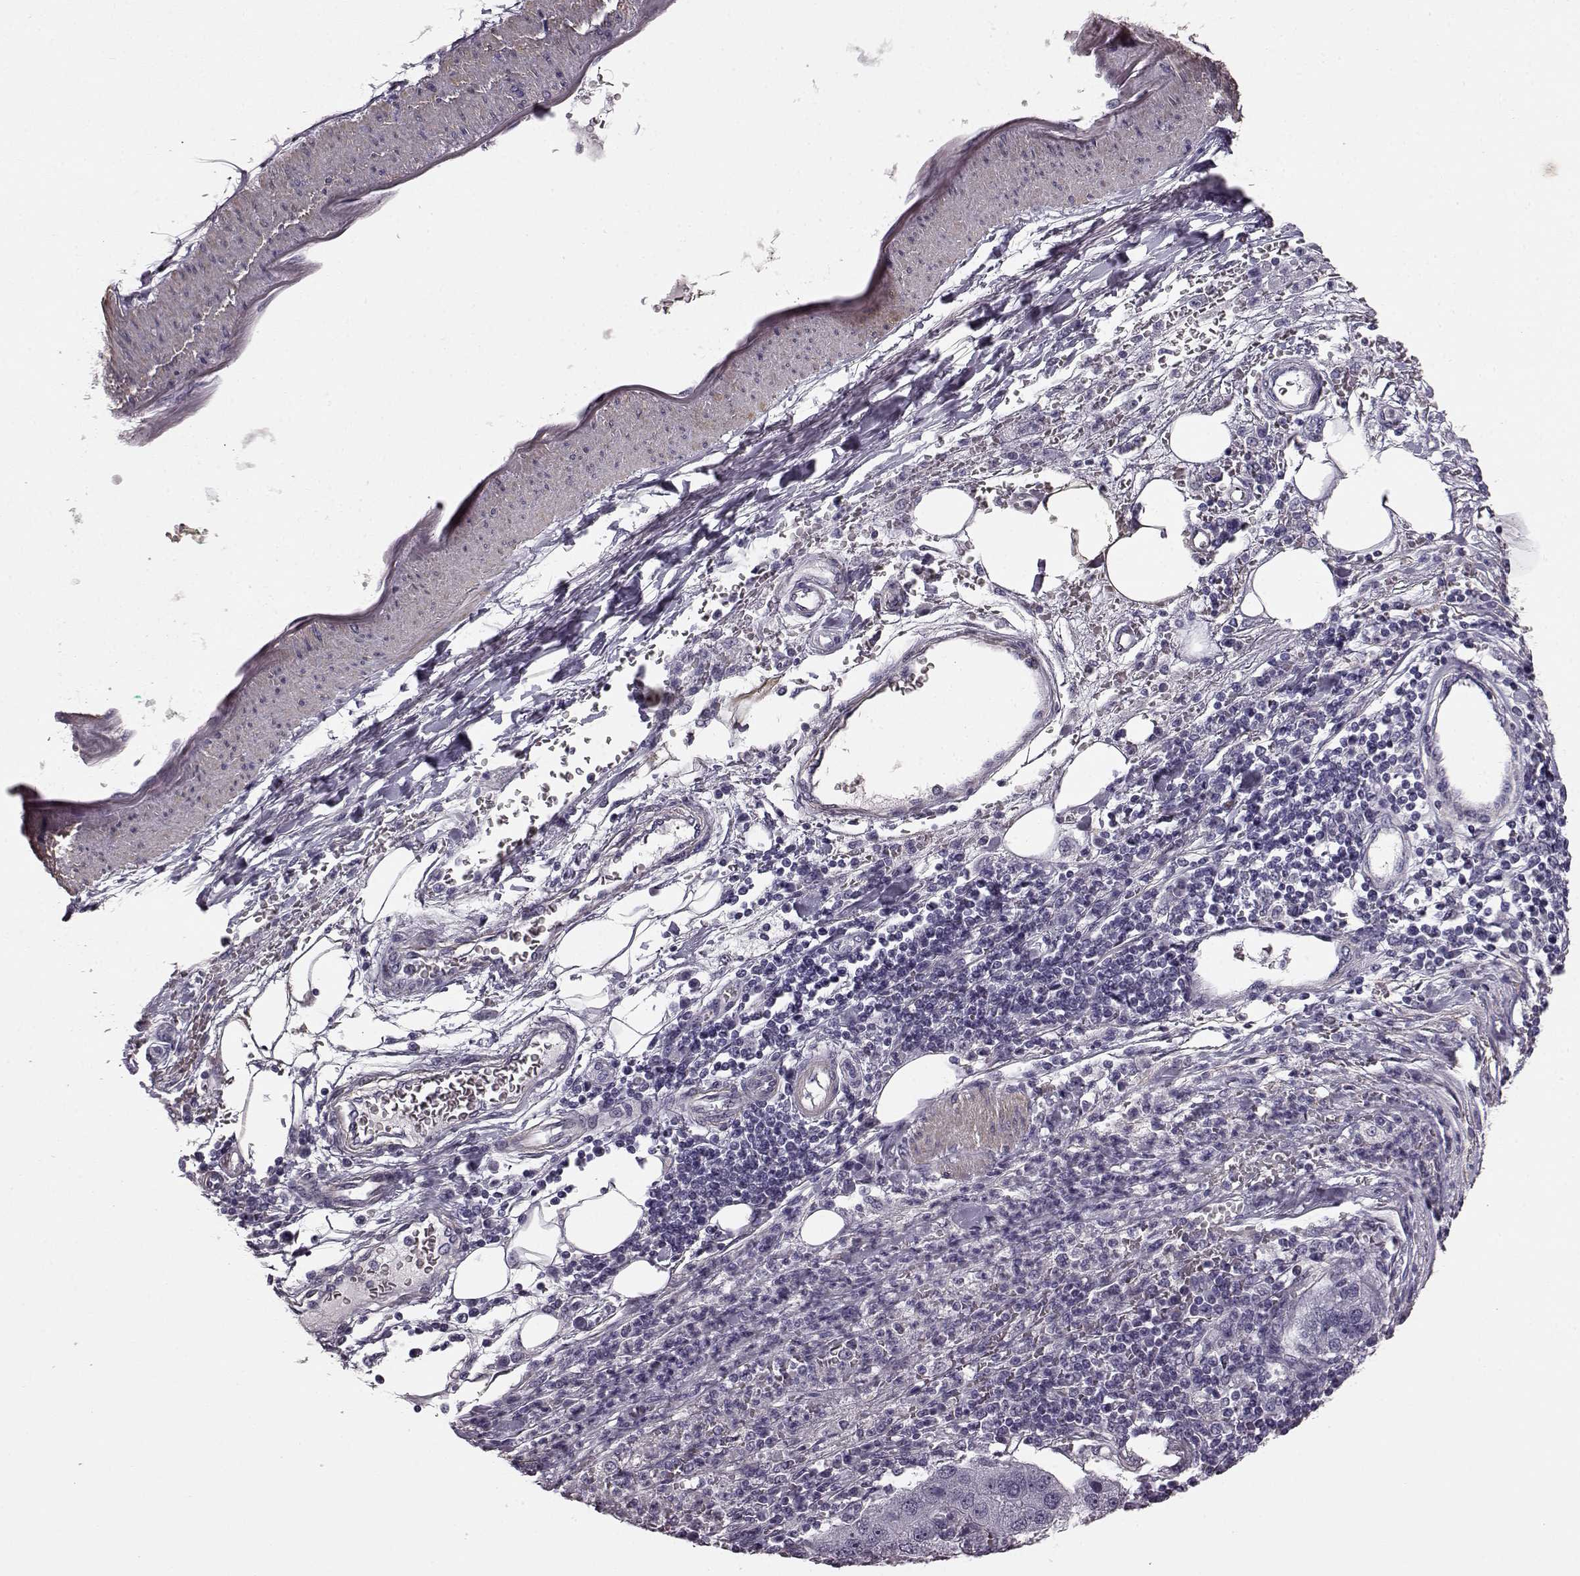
{"staining": {"intensity": "negative", "quantity": "none", "location": "none"}, "tissue": "pancreatic cancer", "cell_type": "Tumor cells", "image_type": "cancer", "snomed": [{"axis": "morphology", "description": "Adenocarcinoma, NOS"}, {"axis": "topography", "description": "Pancreas"}], "caption": "An IHC photomicrograph of pancreatic cancer (adenocarcinoma) is shown. There is no staining in tumor cells of pancreatic cancer (adenocarcinoma).", "gene": "SLCO3A1", "patient": {"sex": "female", "age": 61}}